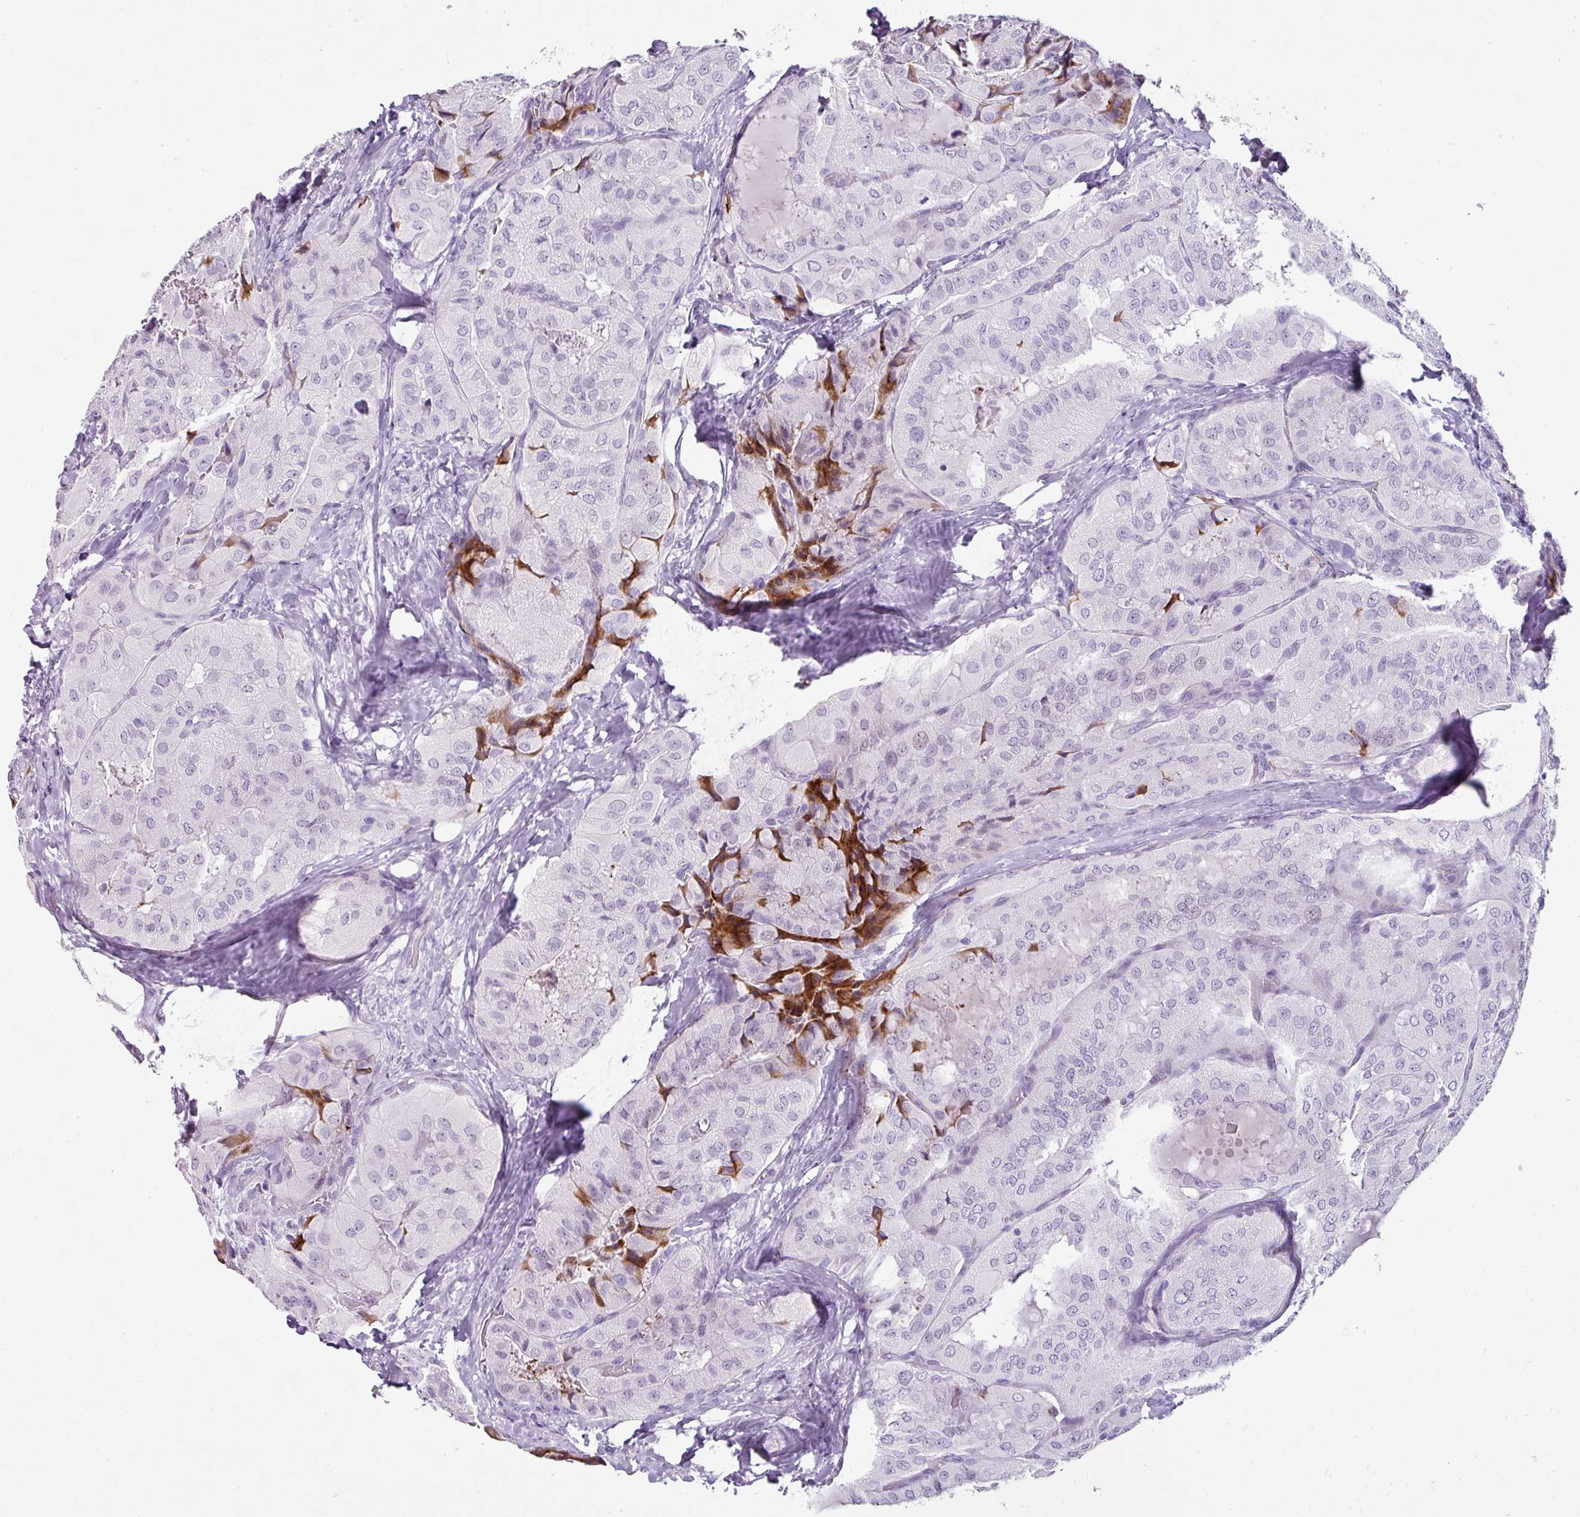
{"staining": {"intensity": "negative", "quantity": "none", "location": "none"}, "tissue": "thyroid cancer", "cell_type": "Tumor cells", "image_type": "cancer", "snomed": [{"axis": "morphology", "description": "Normal tissue, NOS"}, {"axis": "morphology", "description": "Papillary adenocarcinoma, NOS"}, {"axis": "topography", "description": "Thyroid gland"}], "caption": "The immunohistochemistry micrograph has no significant staining in tumor cells of thyroid cancer (papillary adenocarcinoma) tissue.", "gene": "TRA2A", "patient": {"sex": "female", "age": 59}}